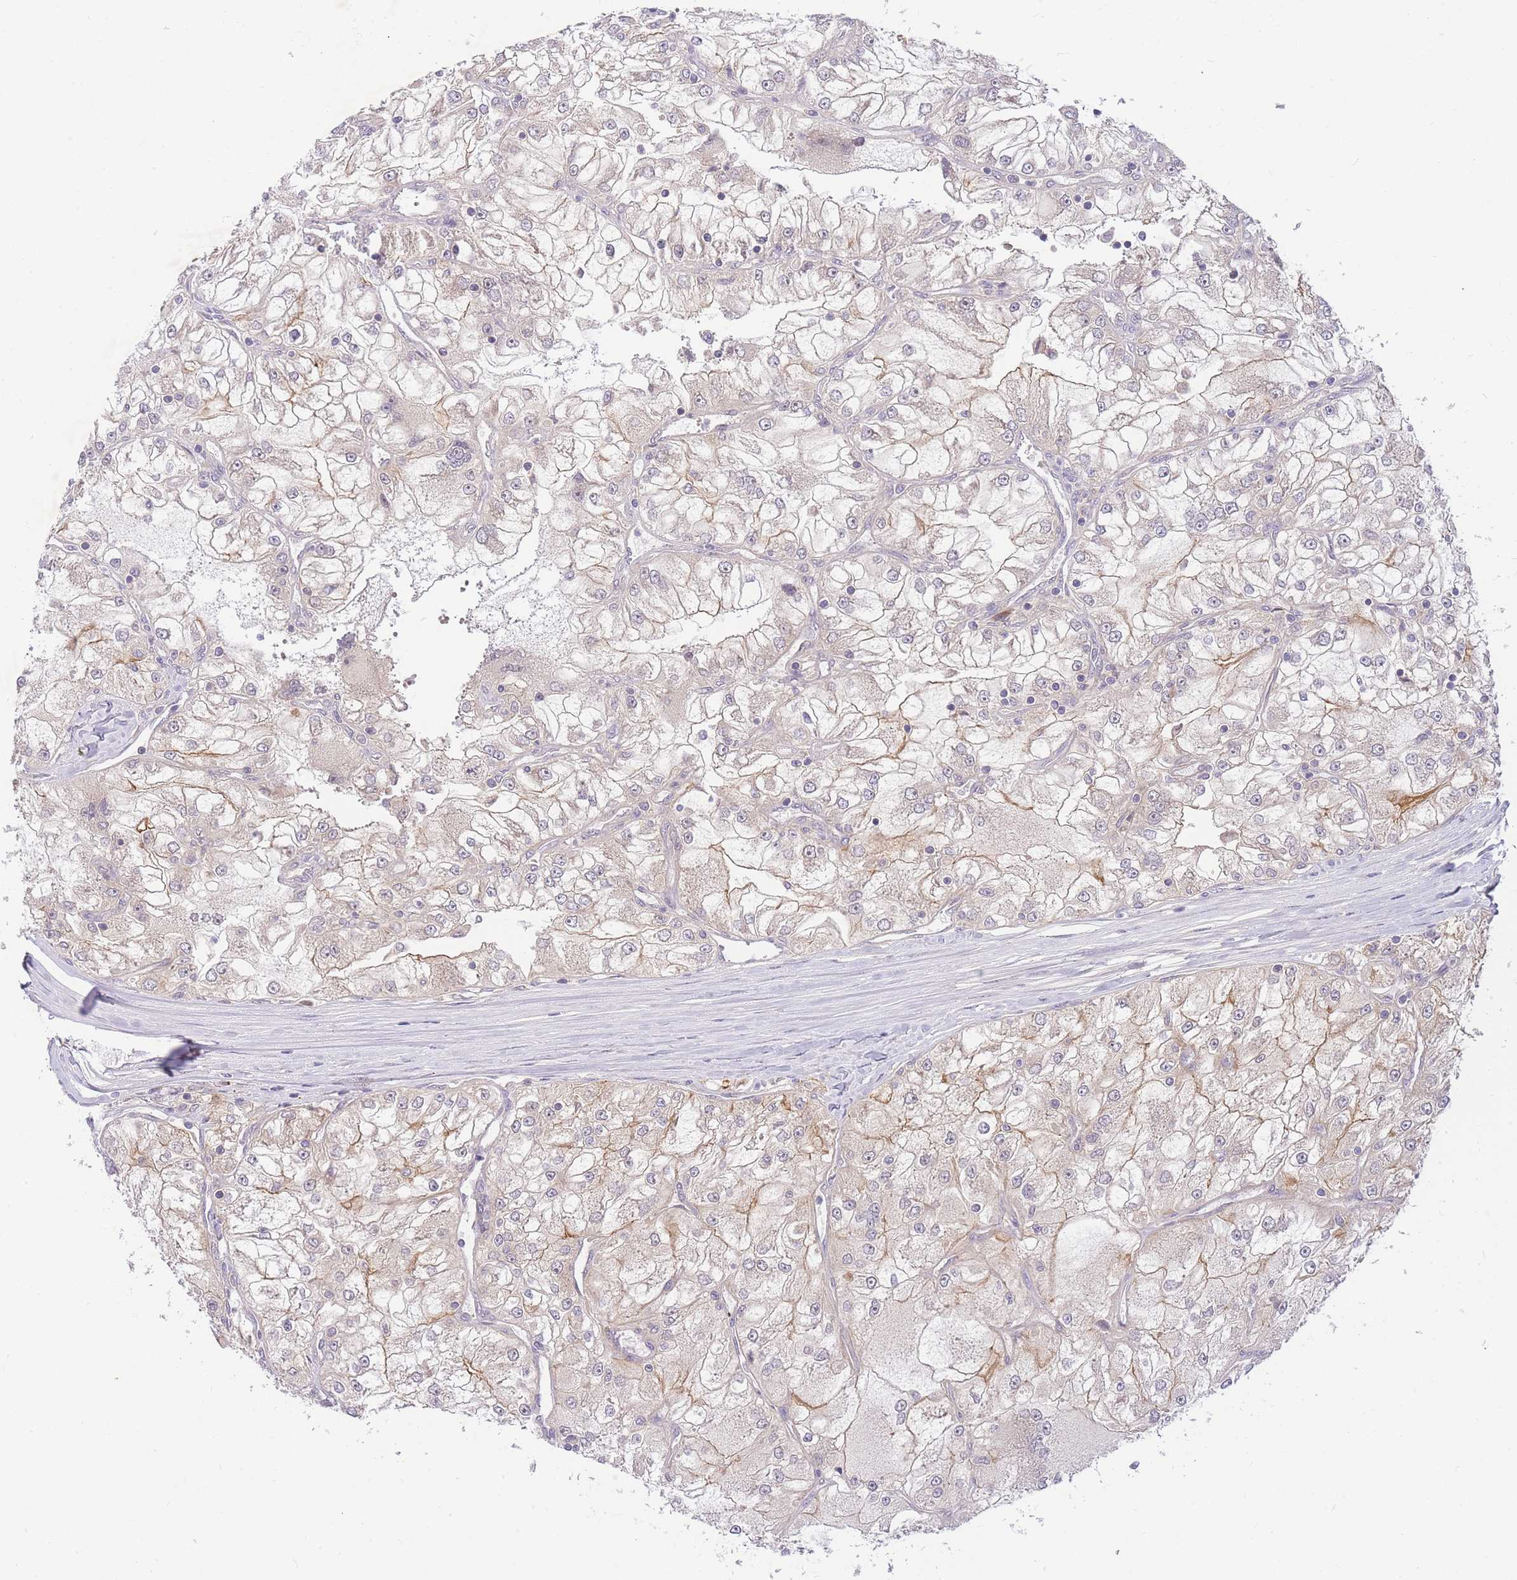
{"staining": {"intensity": "weak", "quantity": "<25%", "location": "cytoplasmic/membranous"}, "tissue": "renal cancer", "cell_type": "Tumor cells", "image_type": "cancer", "snomed": [{"axis": "morphology", "description": "Adenocarcinoma, NOS"}, {"axis": "topography", "description": "Kidney"}], "caption": "Immunohistochemical staining of renal cancer (adenocarcinoma) demonstrates no significant expression in tumor cells.", "gene": "ZNF577", "patient": {"sex": "female", "age": 72}}